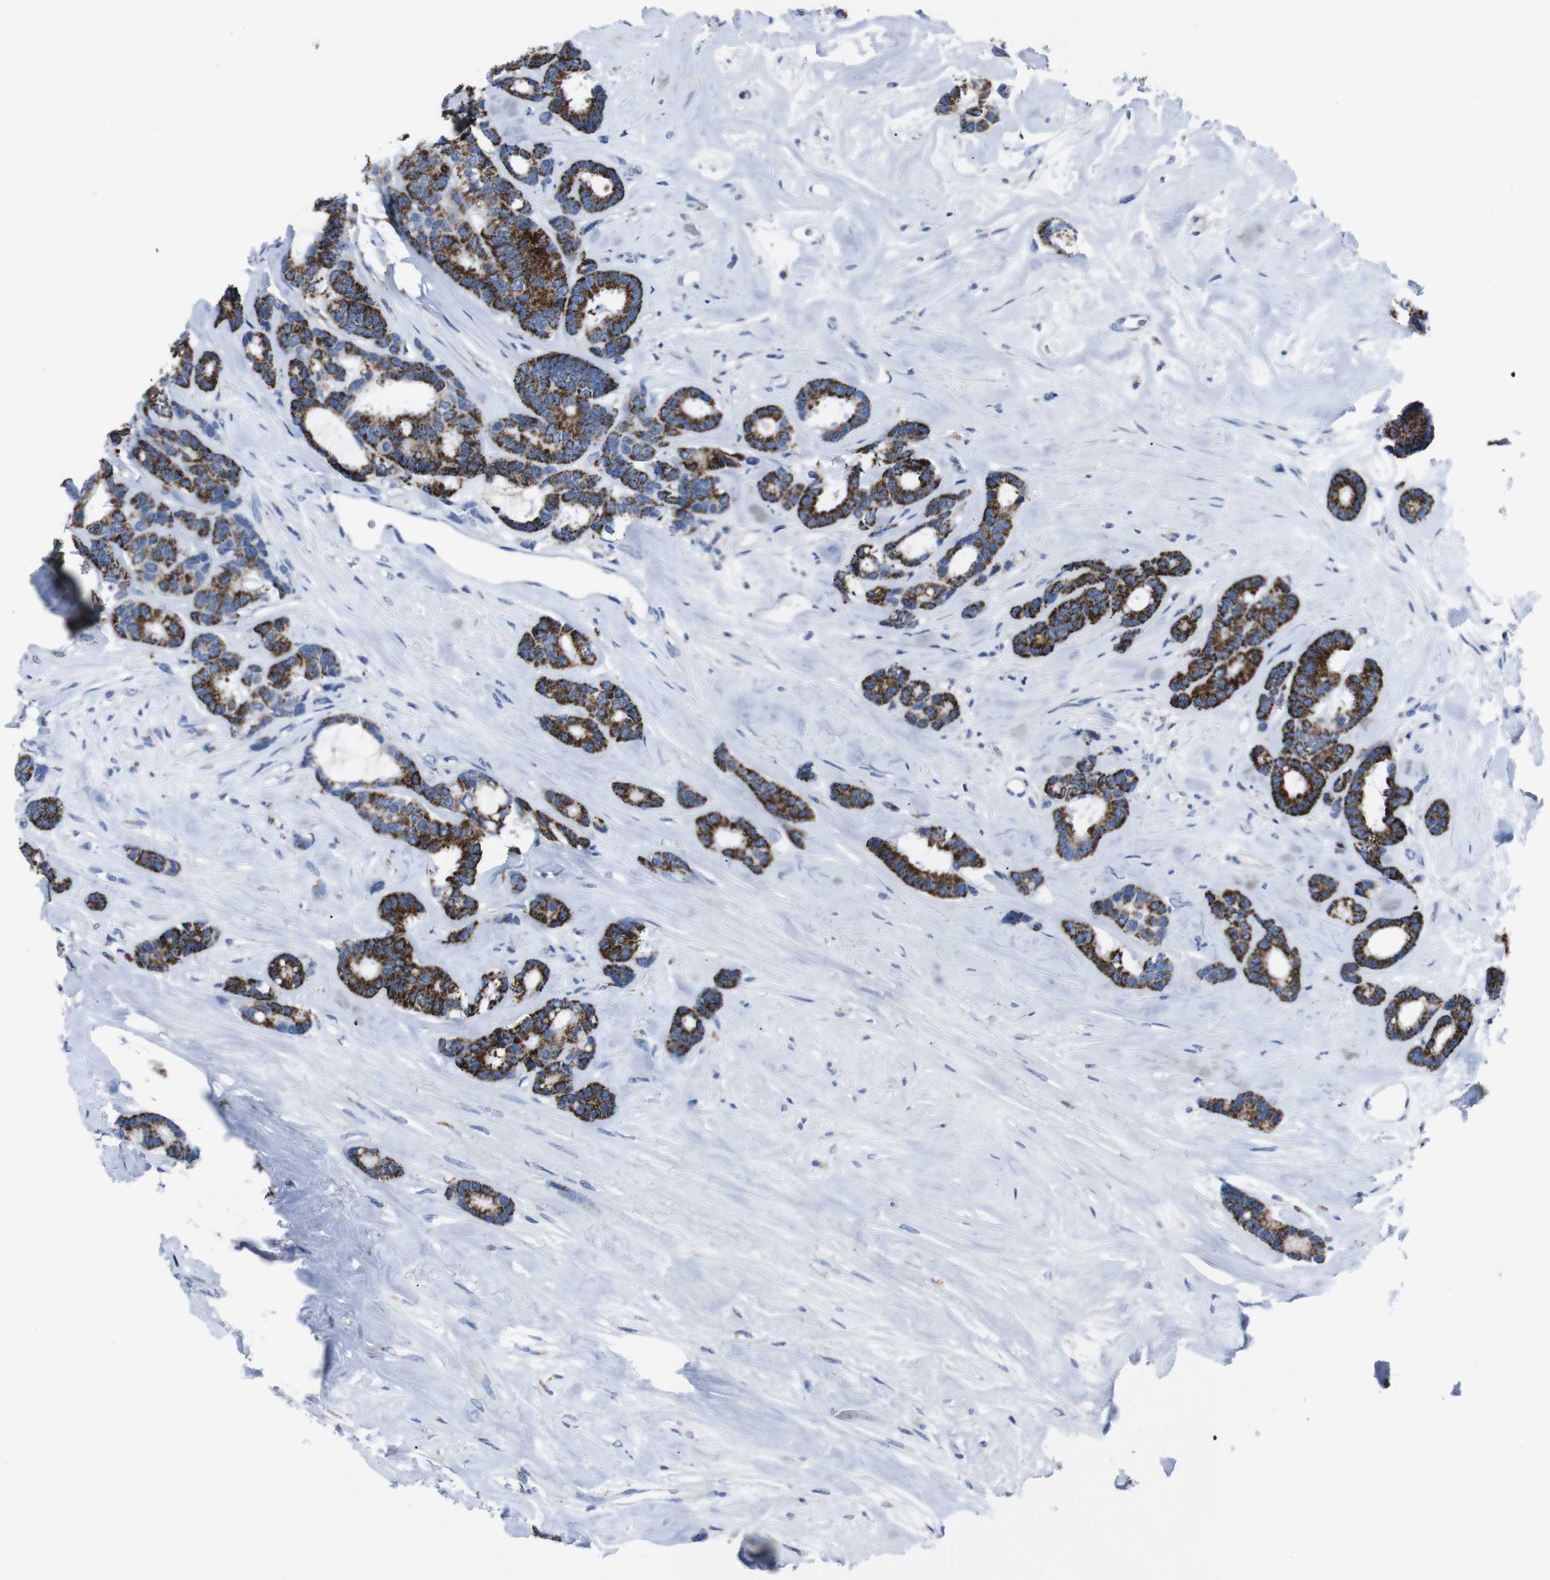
{"staining": {"intensity": "strong", "quantity": ">75%", "location": "cytoplasmic/membranous"}, "tissue": "breast cancer", "cell_type": "Tumor cells", "image_type": "cancer", "snomed": [{"axis": "morphology", "description": "Duct carcinoma"}, {"axis": "topography", "description": "Breast"}], "caption": "There is high levels of strong cytoplasmic/membranous staining in tumor cells of breast invasive ductal carcinoma, as demonstrated by immunohistochemical staining (brown color).", "gene": "GJB2", "patient": {"sex": "female", "age": 87}}